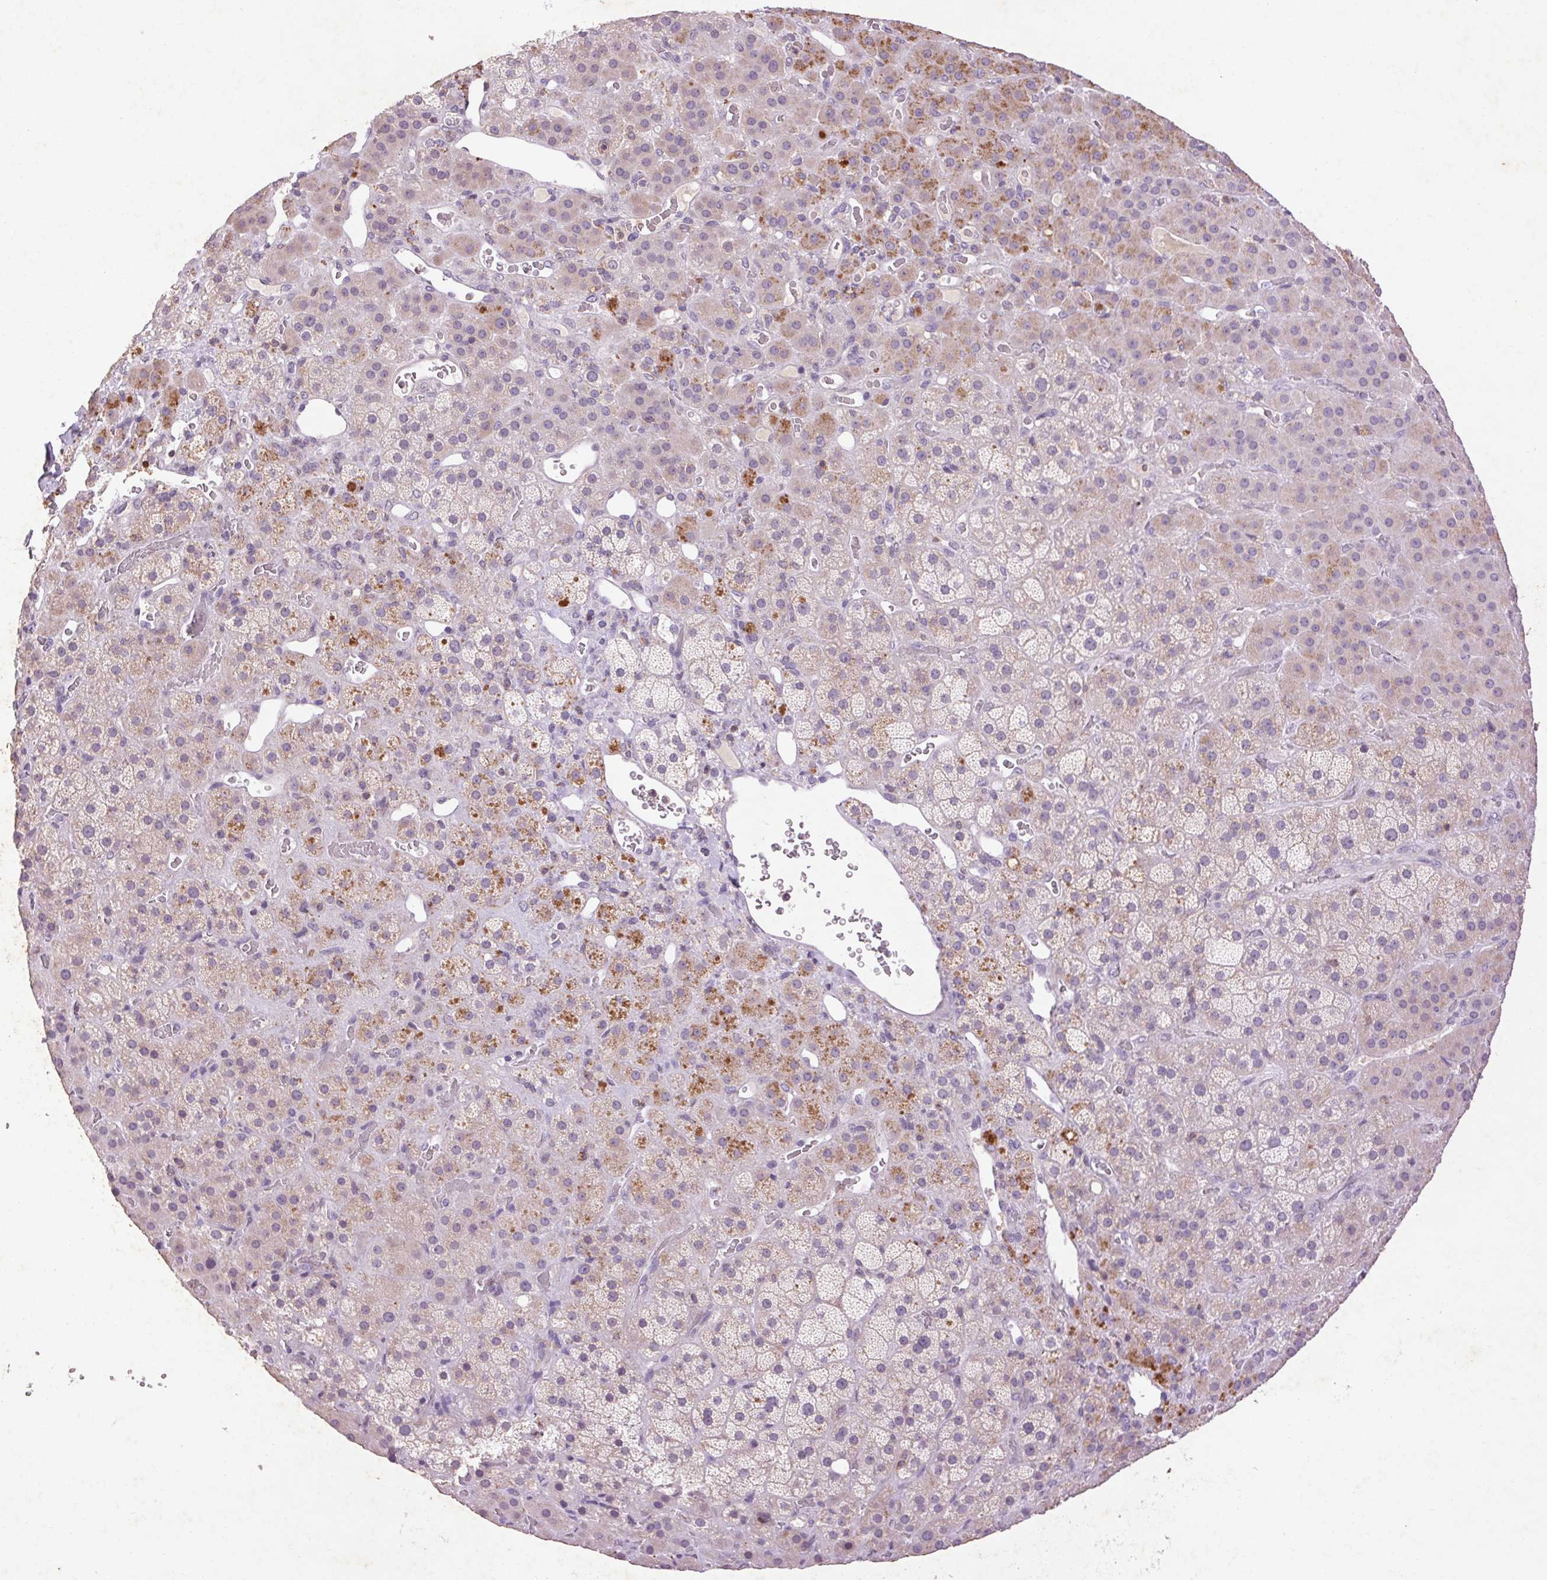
{"staining": {"intensity": "moderate", "quantity": "<25%", "location": "cytoplasmic/membranous"}, "tissue": "adrenal gland", "cell_type": "Glandular cells", "image_type": "normal", "snomed": [{"axis": "morphology", "description": "Normal tissue, NOS"}, {"axis": "topography", "description": "Adrenal gland"}], "caption": "Brown immunohistochemical staining in benign human adrenal gland exhibits moderate cytoplasmic/membranous positivity in approximately <25% of glandular cells.", "gene": "FNDC7", "patient": {"sex": "male", "age": 57}}